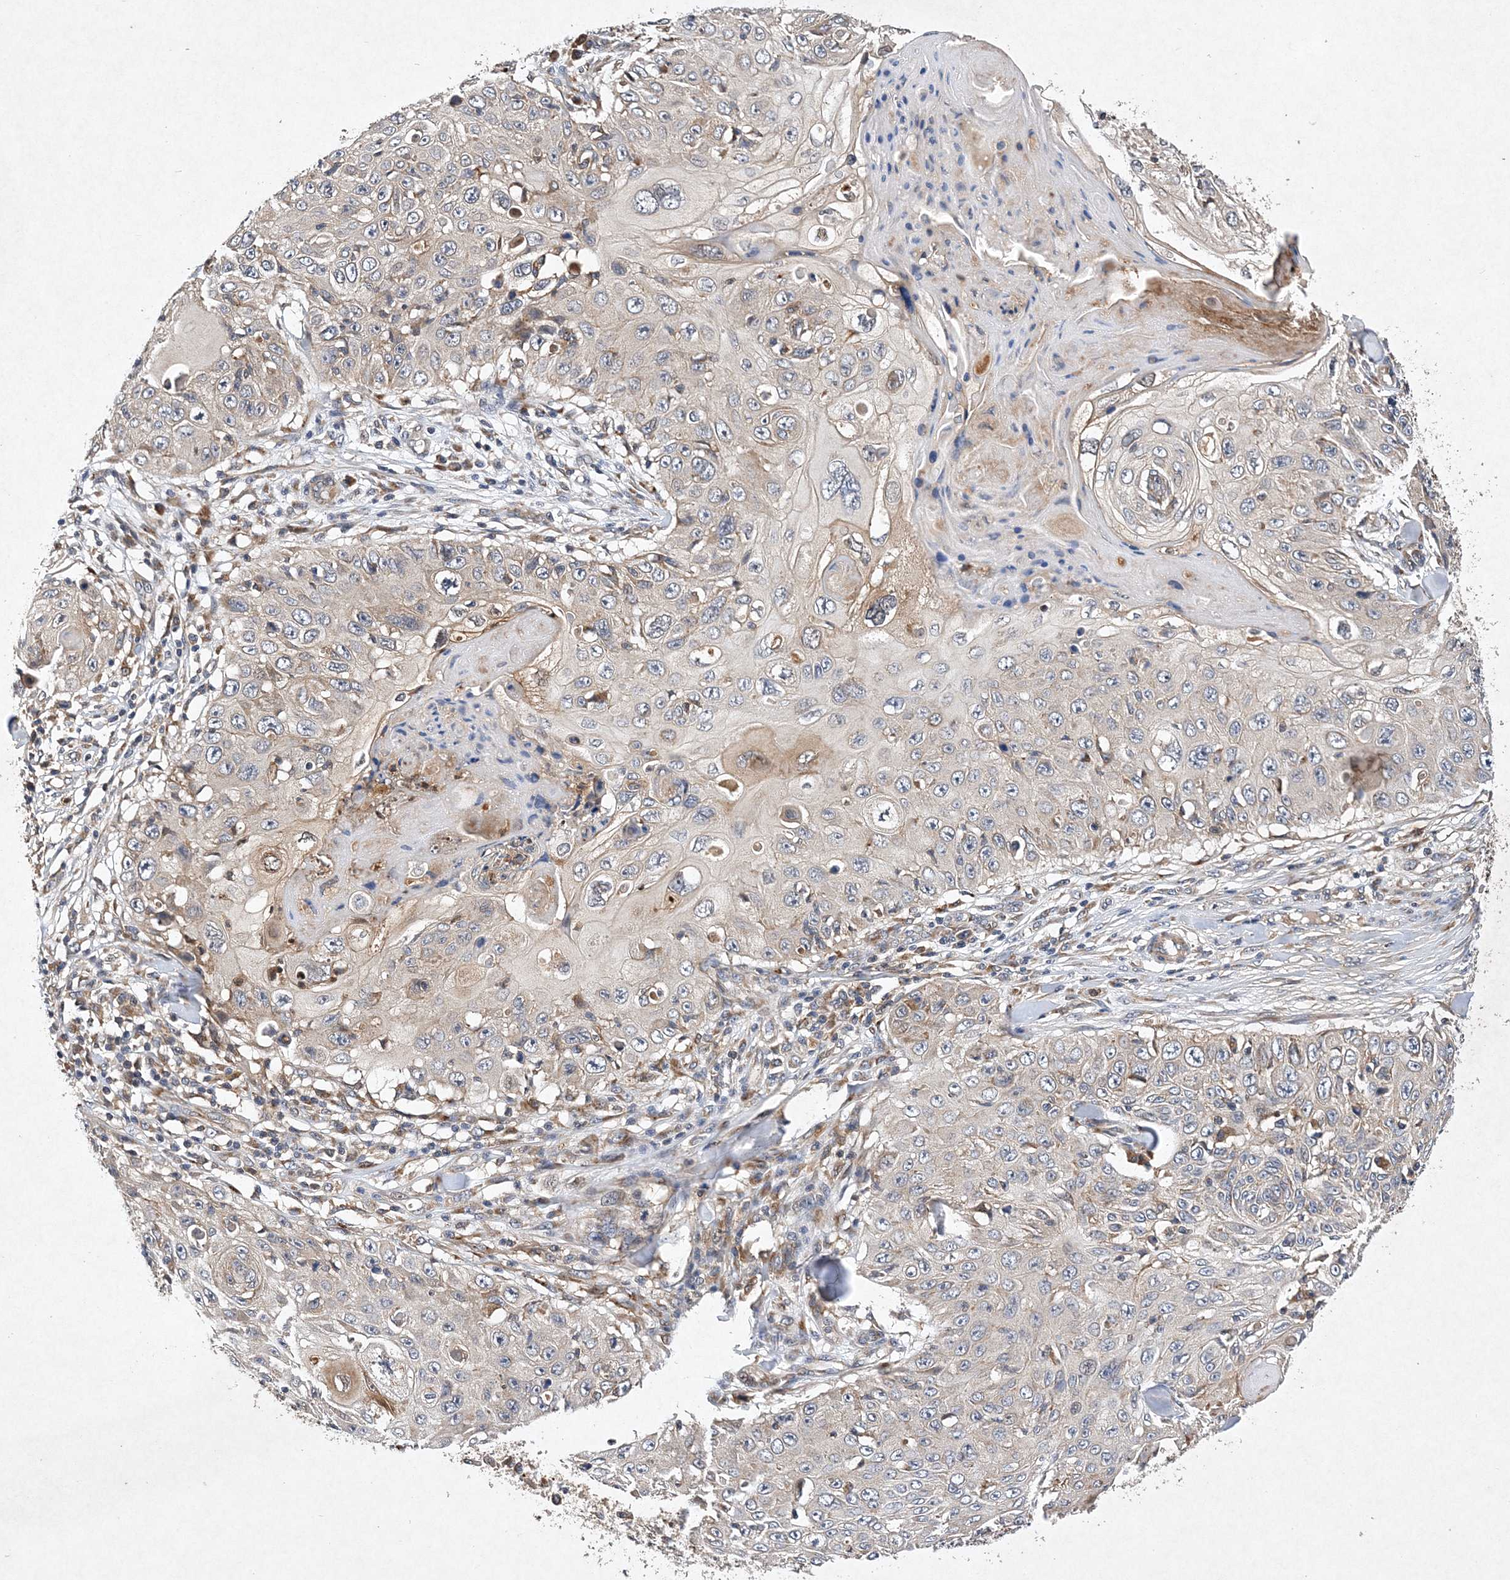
{"staining": {"intensity": "negative", "quantity": "none", "location": "none"}, "tissue": "skin cancer", "cell_type": "Tumor cells", "image_type": "cancer", "snomed": [{"axis": "morphology", "description": "Squamous cell carcinoma, NOS"}, {"axis": "topography", "description": "Skin"}], "caption": "This is an immunohistochemistry (IHC) photomicrograph of skin cancer (squamous cell carcinoma). There is no expression in tumor cells.", "gene": "PROSER1", "patient": {"sex": "male", "age": 86}}